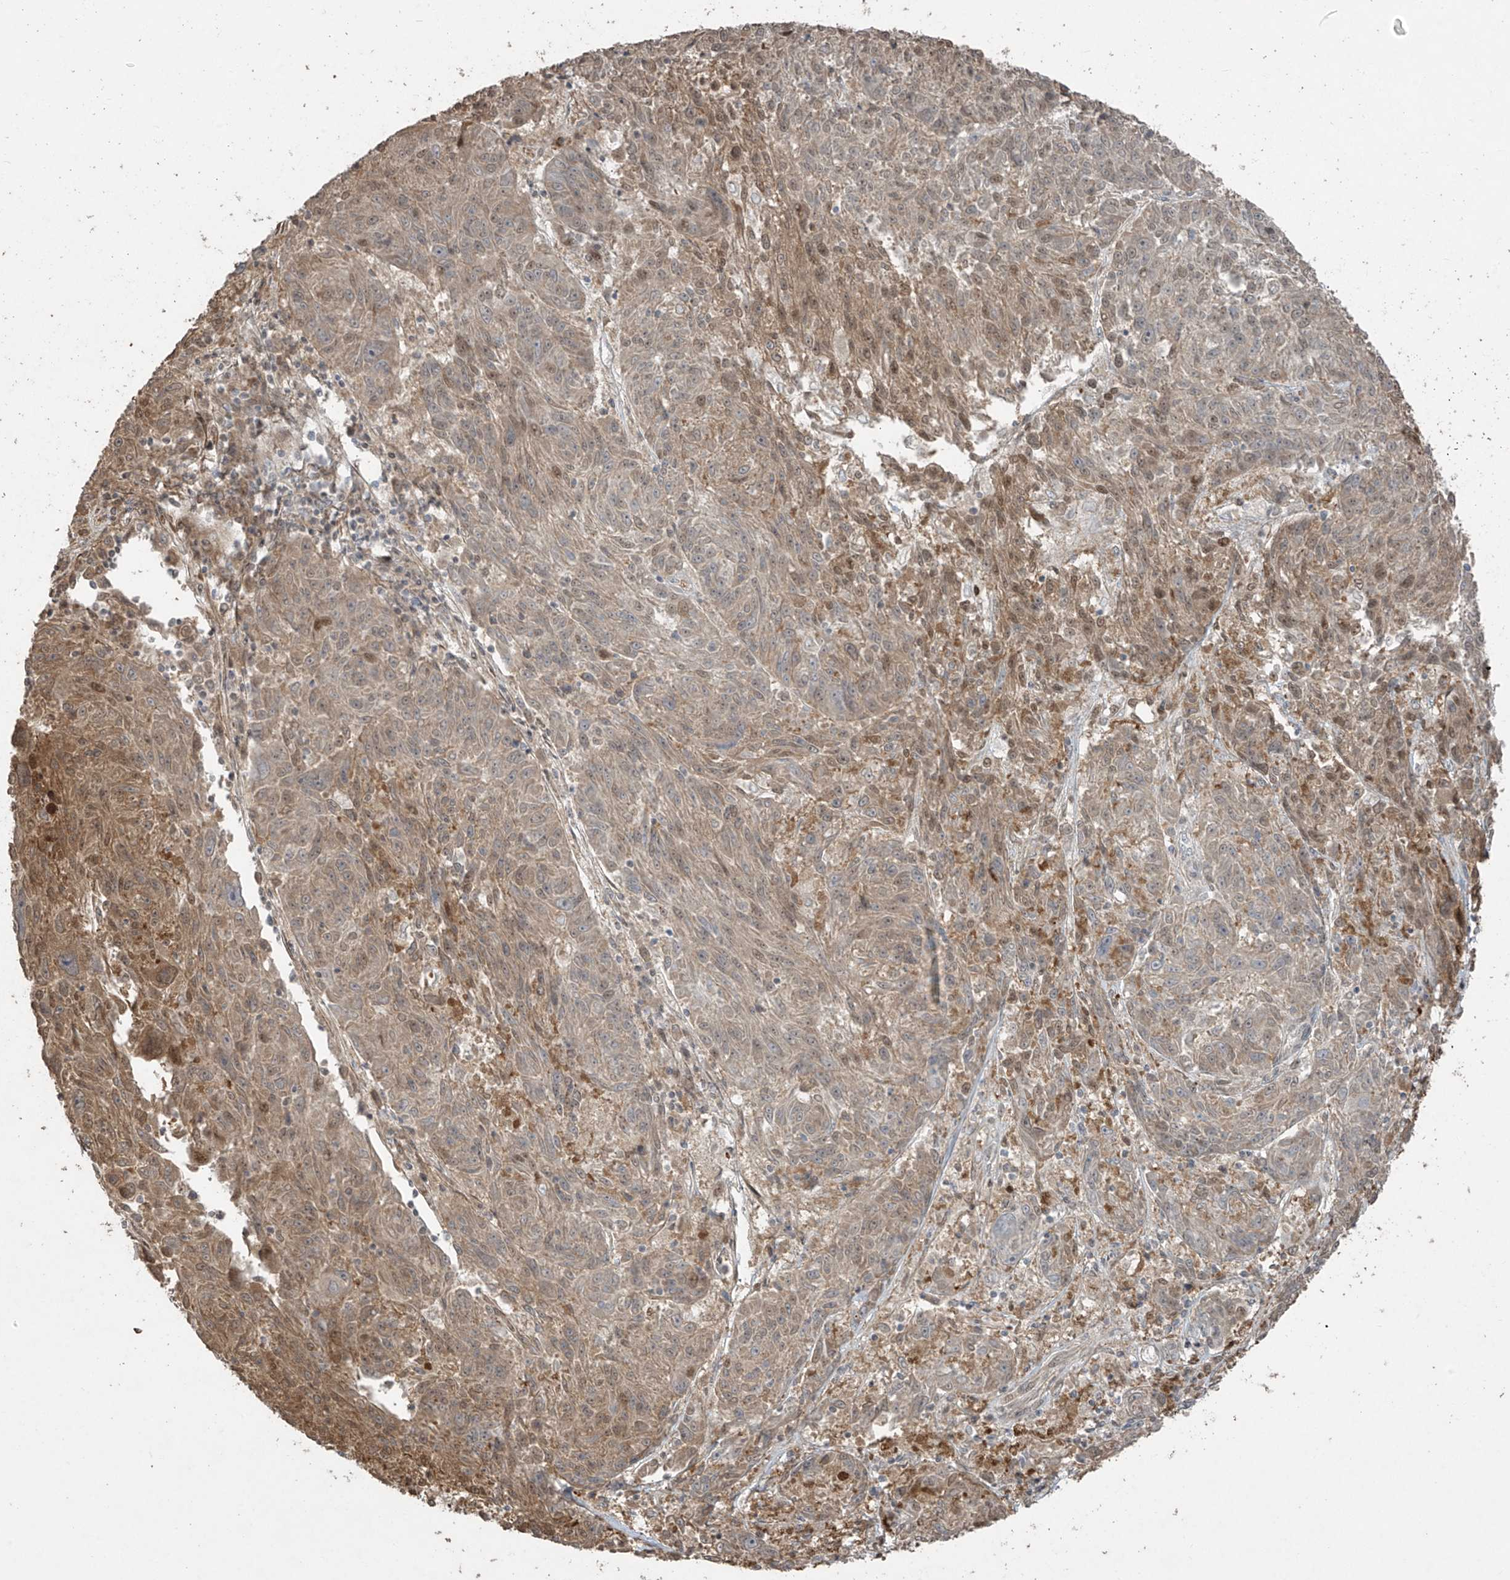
{"staining": {"intensity": "weak", "quantity": ">75%", "location": "cytoplasmic/membranous,nuclear"}, "tissue": "melanoma", "cell_type": "Tumor cells", "image_type": "cancer", "snomed": [{"axis": "morphology", "description": "Malignant melanoma, NOS"}, {"axis": "topography", "description": "Skin"}], "caption": "A low amount of weak cytoplasmic/membranous and nuclear expression is appreciated in about >75% of tumor cells in melanoma tissue. The protein is shown in brown color, while the nuclei are stained blue.", "gene": "TTC22", "patient": {"sex": "male", "age": 53}}